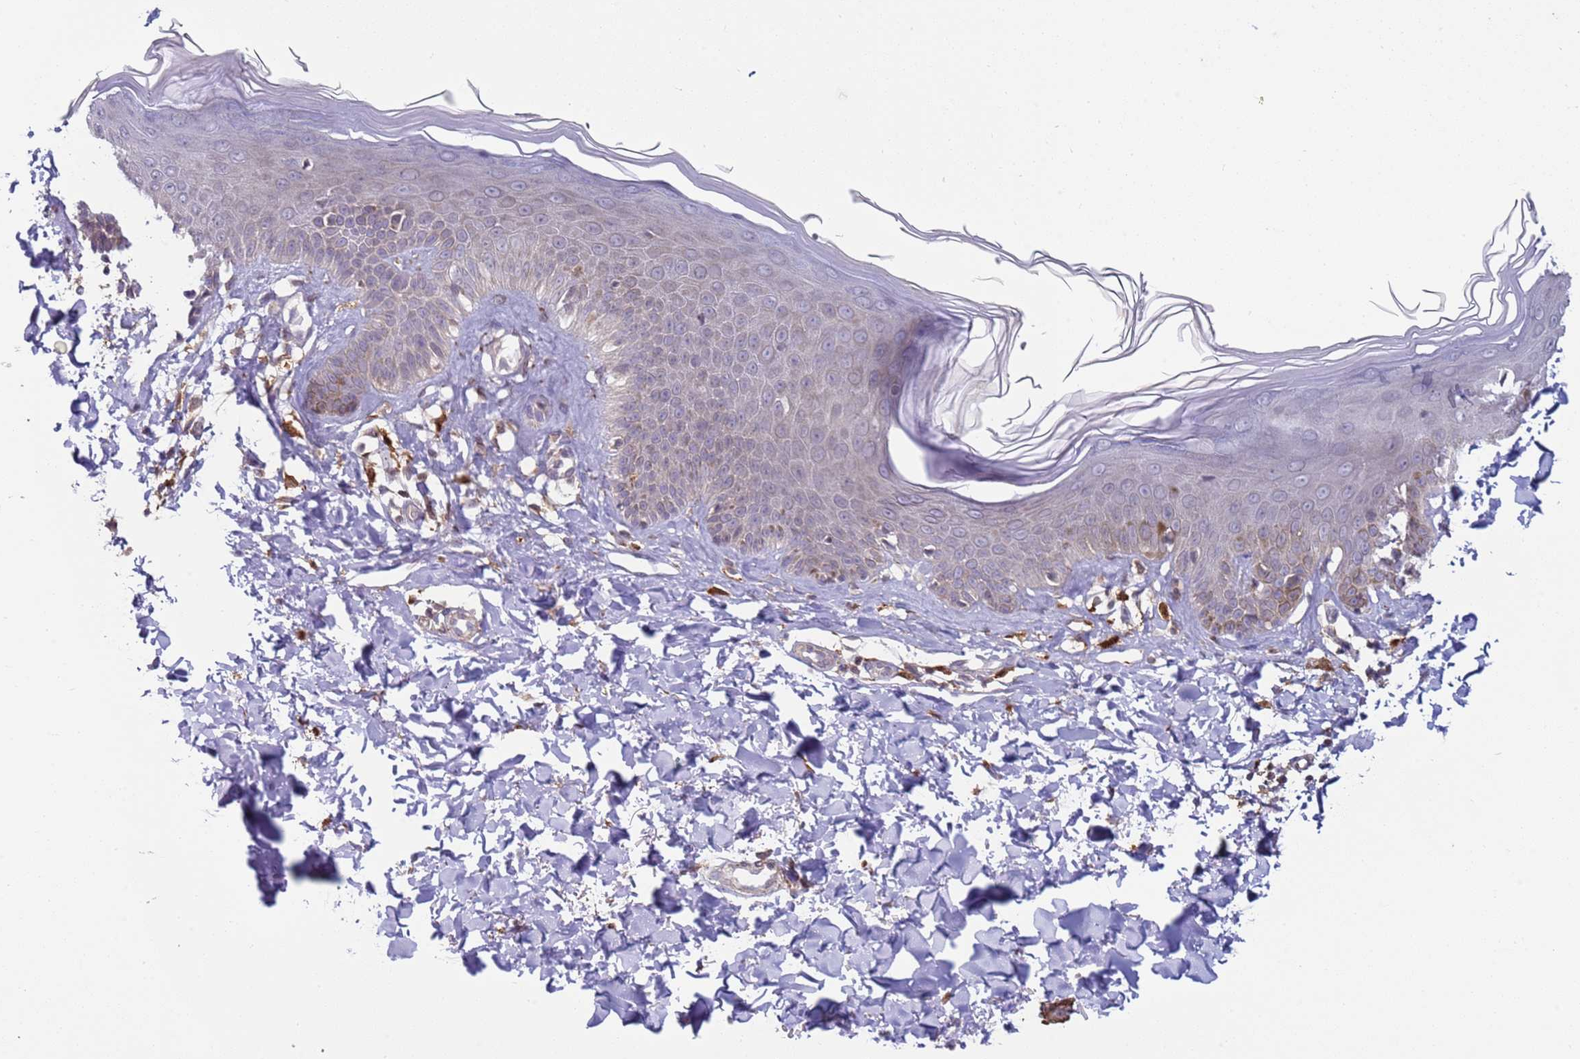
{"staining": {"intensity": "strong", "quantity": ">75%", "location": "cytoplasmic/membranous"}, "tissue": "skin", "cell_type": "Fibroblasts", "image_type": "normal", "snomed": [{"axis": "morphology", "description": "Normal tissue, NOS"}, {"axis": "topography", "description": "Skin"}], "caption": "Normal skin shows strong cytoplasmic/membranous positivity in approximately >75% of fibroblasts, visualized by immunohistochemistry.", "gene": "SNAPC4", "patient": {"sex": "male", "age": 52}}